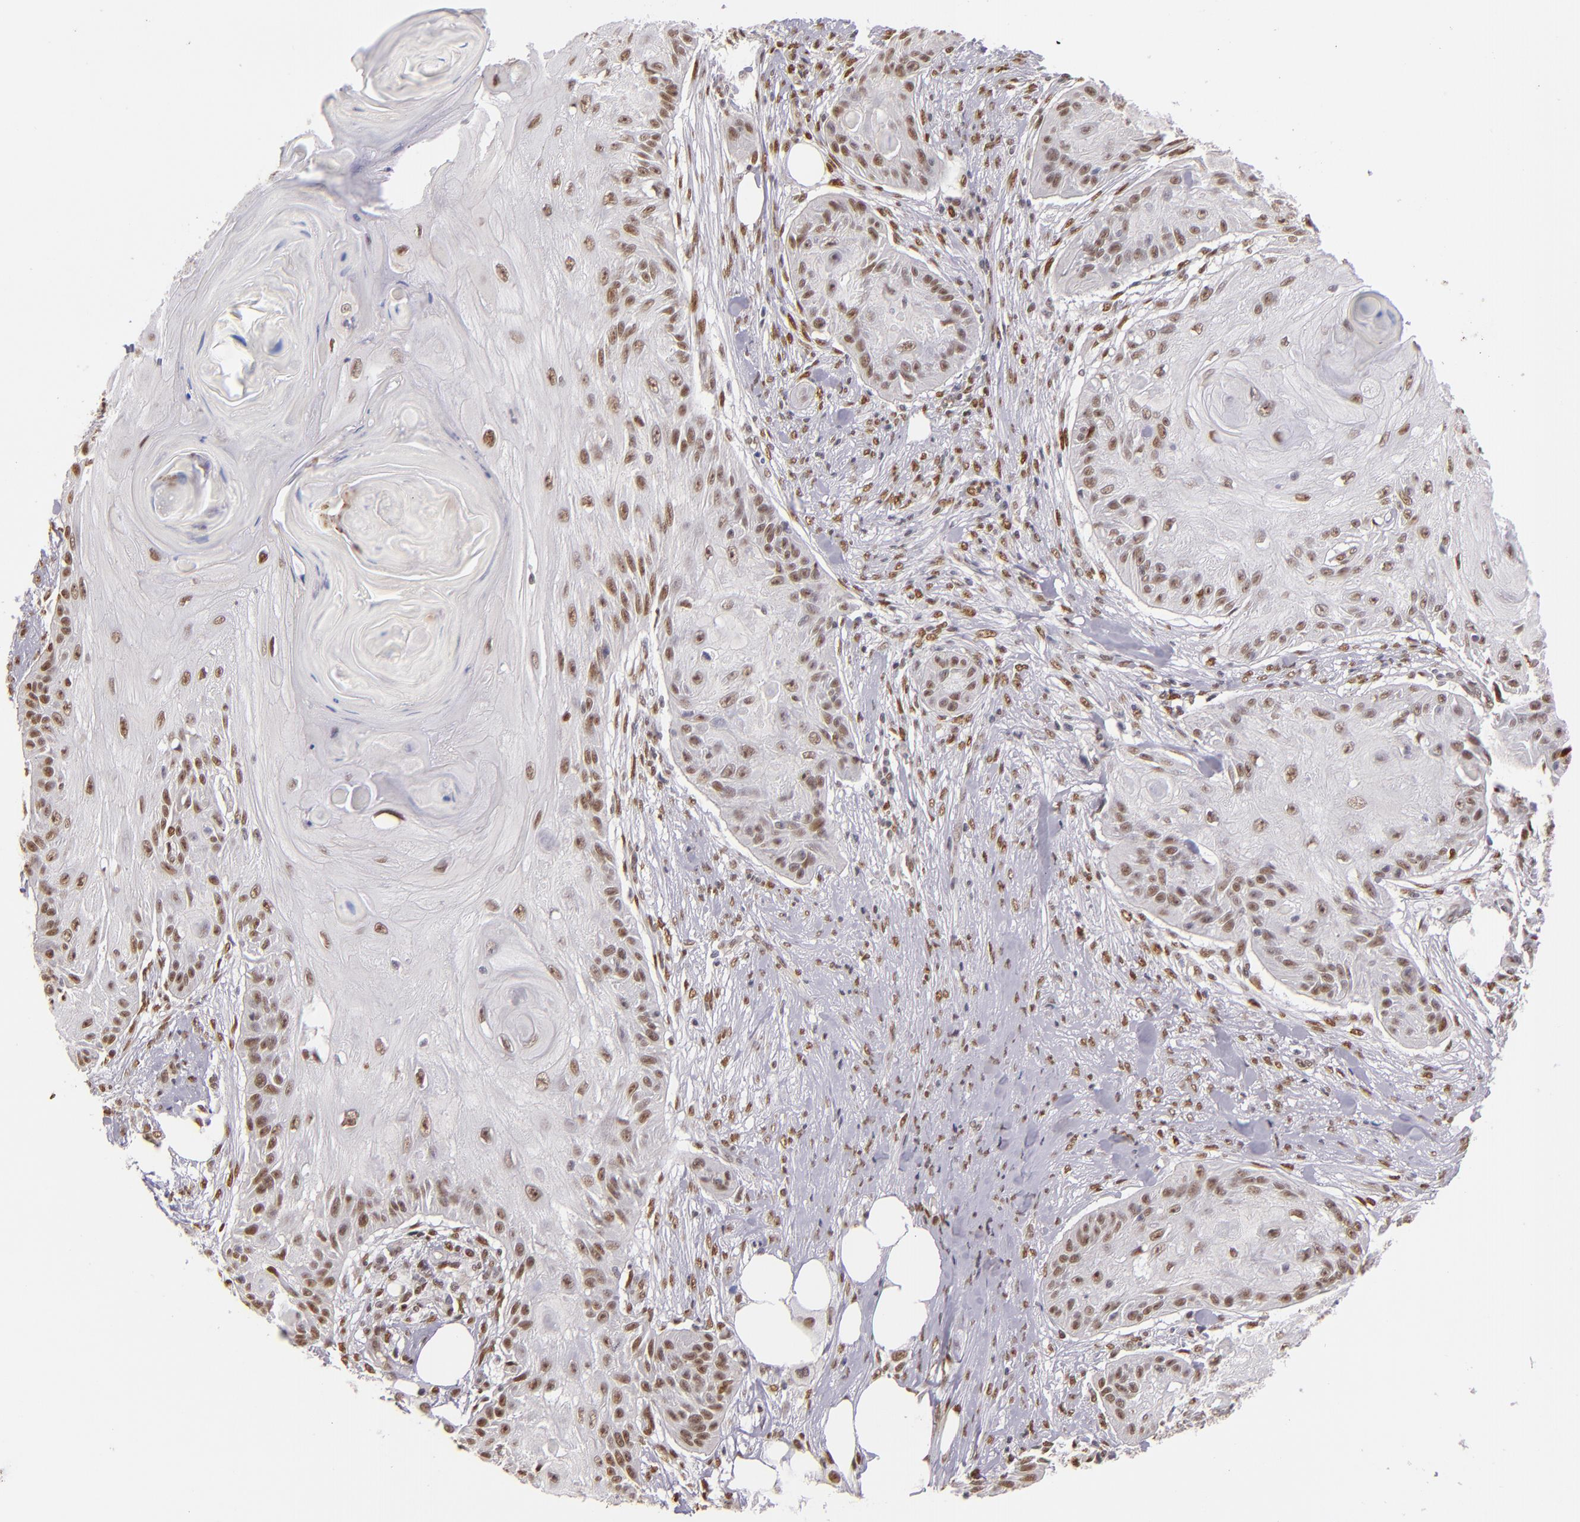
{"staining": {"intensity": "moderate", "quantity": ">75%", "location": "nuclear"}, "tissue": "skin cancer", "cell_type": "Tumor cells", "image_type": "cancer", "snomed": [{"axis": "morphology", "description": "Squamous cell carcinoma, NOS"}, {"axis": "topography", "description": "Skin"}], "caption": "The photomicrograph exhibits staining of skin squamous cell carcinoma, revealing moderate nuclear protein staining (brown color) within tumor cells.", "gene": "NCOR2", "patient": {"sex": "female", "age": 88}}